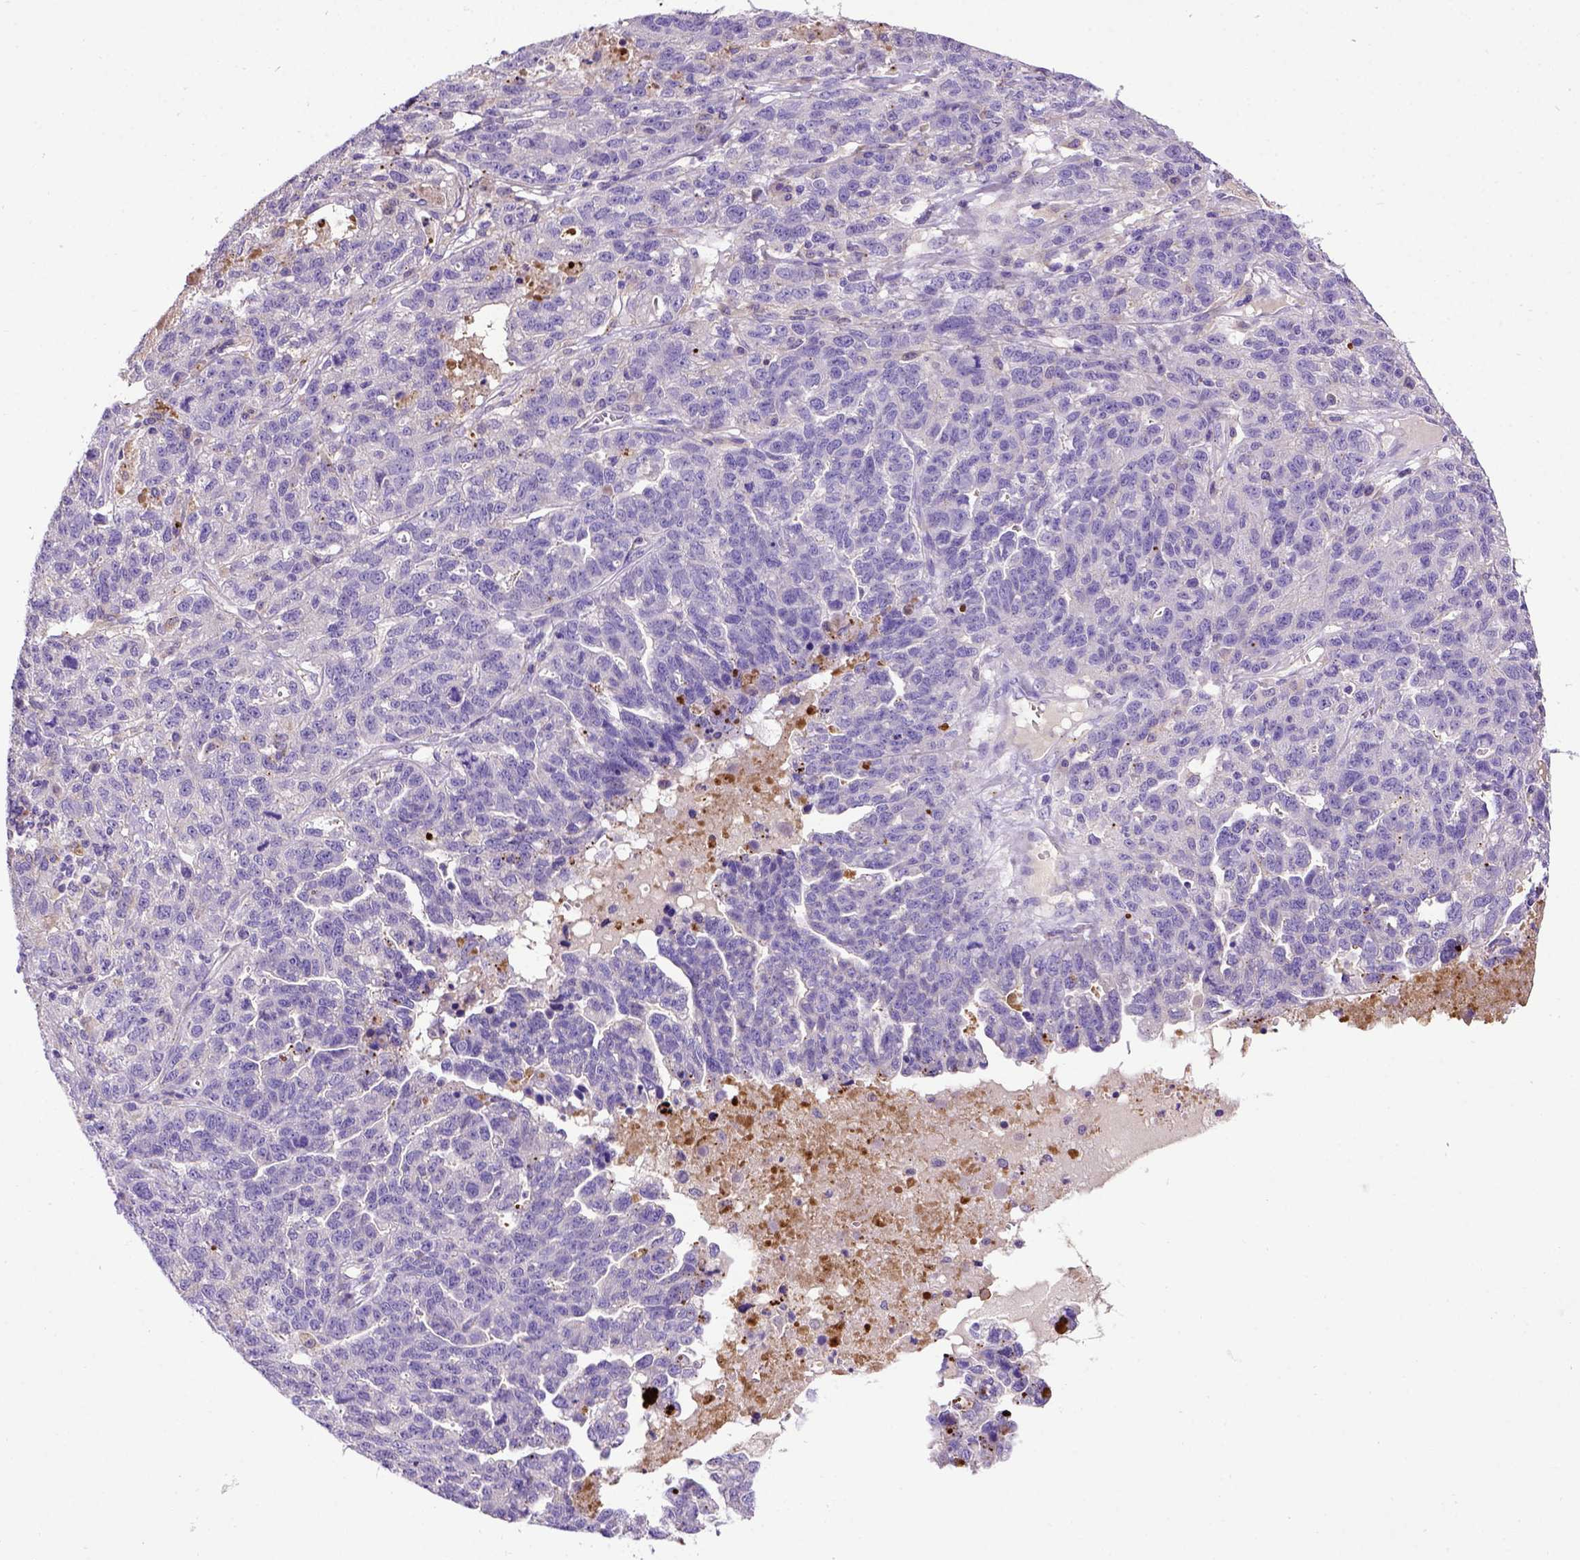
{"staining": {"intensity": "negative", "quantity": "none", "location": "none"}, "tissue": "ovarian cancer", "cell_type": "Tumor cells", "image_type": "cancer", "snomed": [{"axis": "morphology", "description": "Cystadenocarcinoma, serous, NOS"}, {"axis": "topography", "description": "Ovary"}], "caption": "High power microscopy micrograph of an immunohistochemistry (IHC) photomicrograph of ovarian cancer, revealing no significant expression in tumor cells. (Brightfield microscopy of DAB (3,3'-diaminobenzidine) immunohistochemistry at high magnification).", "gene": "ADAM12", "patient": {"sex": "female", "age": 71}}